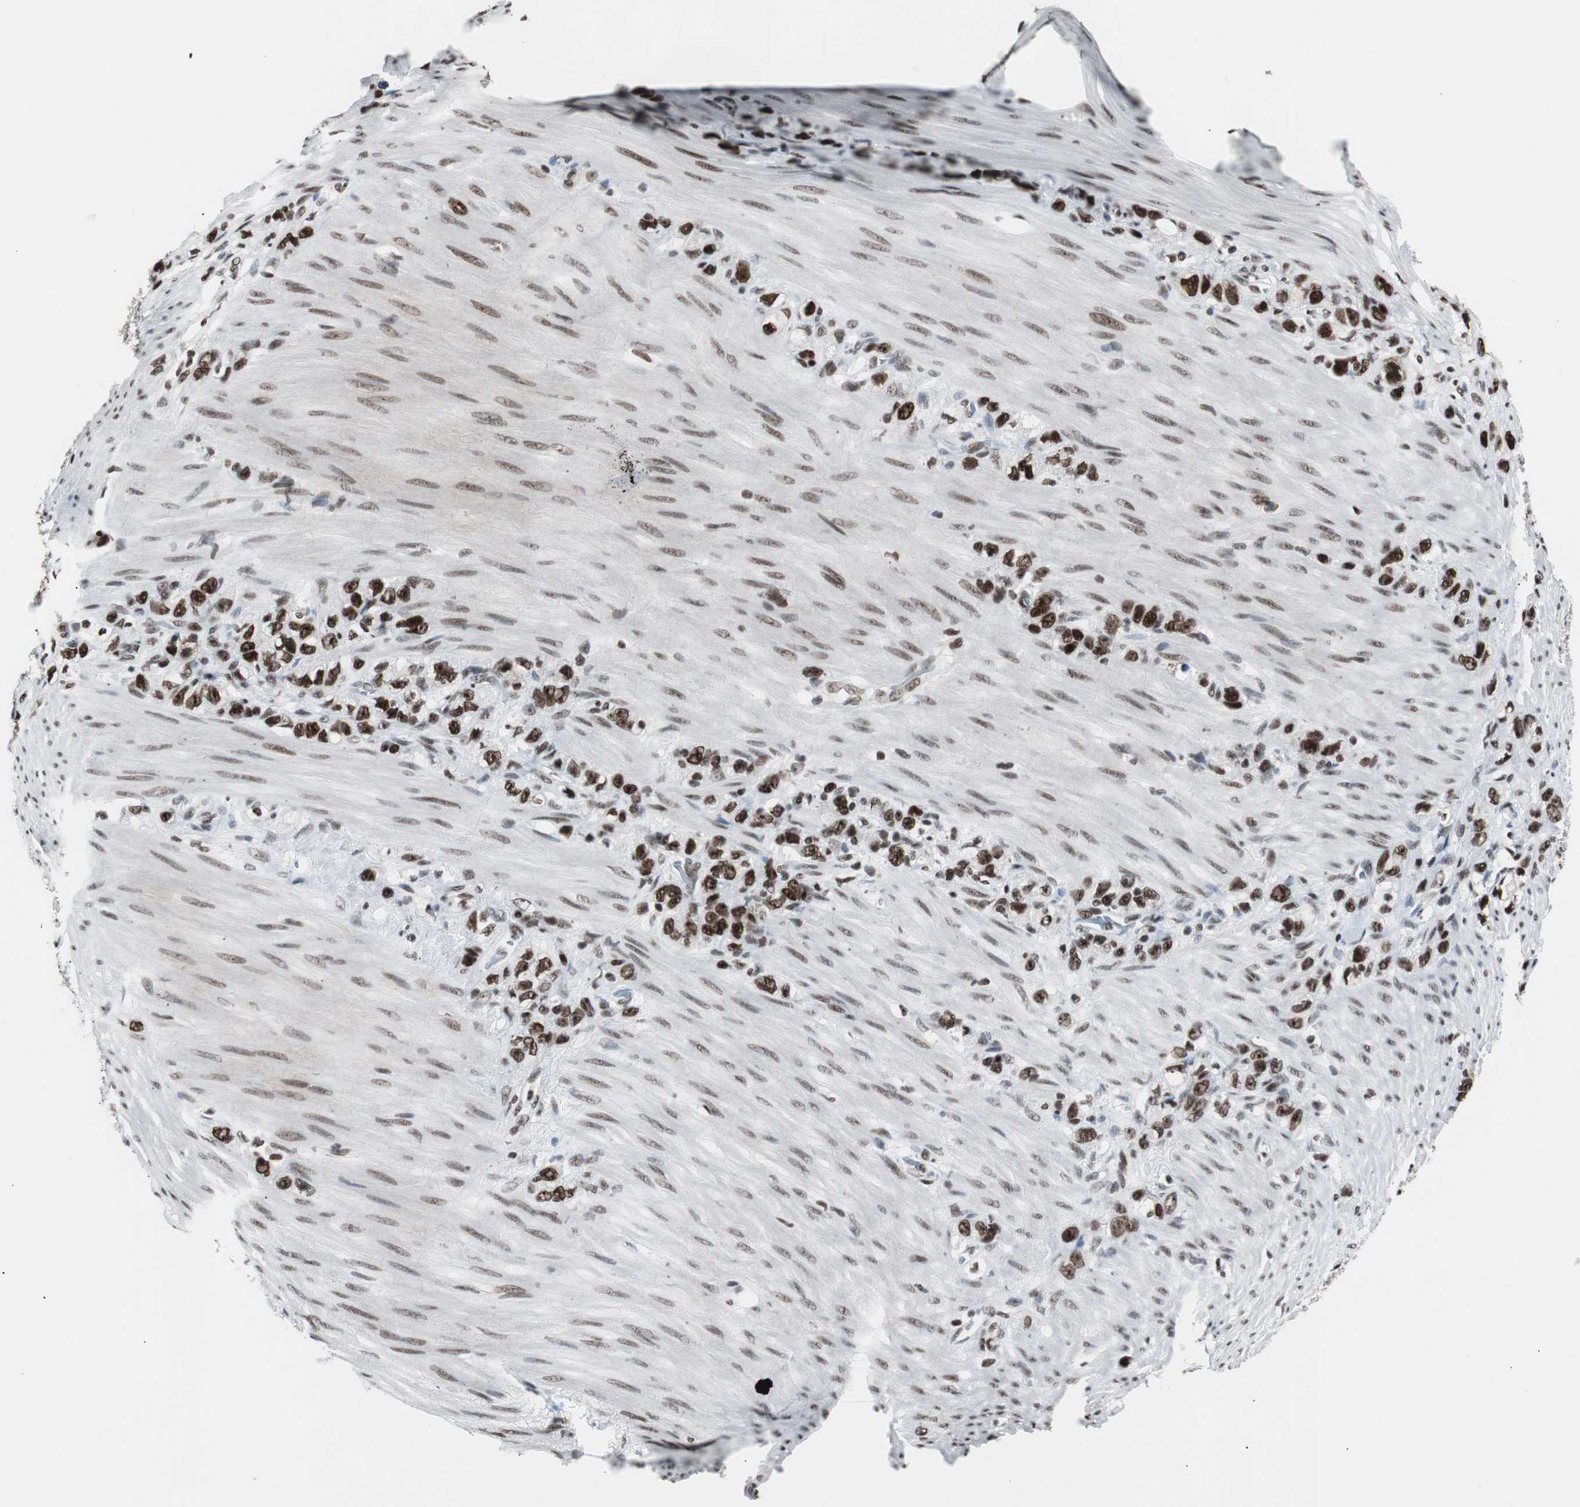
{"staining": {"intensity": "strong", "quantity": ">75%", "location": "nuclear"}, "tissue": "stomach cancer", "cell_type": "Tumor cells", "image_type": "cancer", "snomed": [{"axis": "morphology", "description": "Normal tissue, NOS"}, {"axis": "morphology", "description": "Adenocarcinoma, NOS"}, {"axis": "morphology", "description": "Adenocarcinoma, High grade"}, {"axis": "topography", "description": "Stomach, upper"}, {"axis": "topography", "description": "Stomach"}], "caption": "Protein staining demonstrates strong nuclear positivity in about >75% of tumor cells in stomach high-grade adenocarcinoma.", "gene": "XRCC1", "patient": {"sex": "female", "age": 65}}